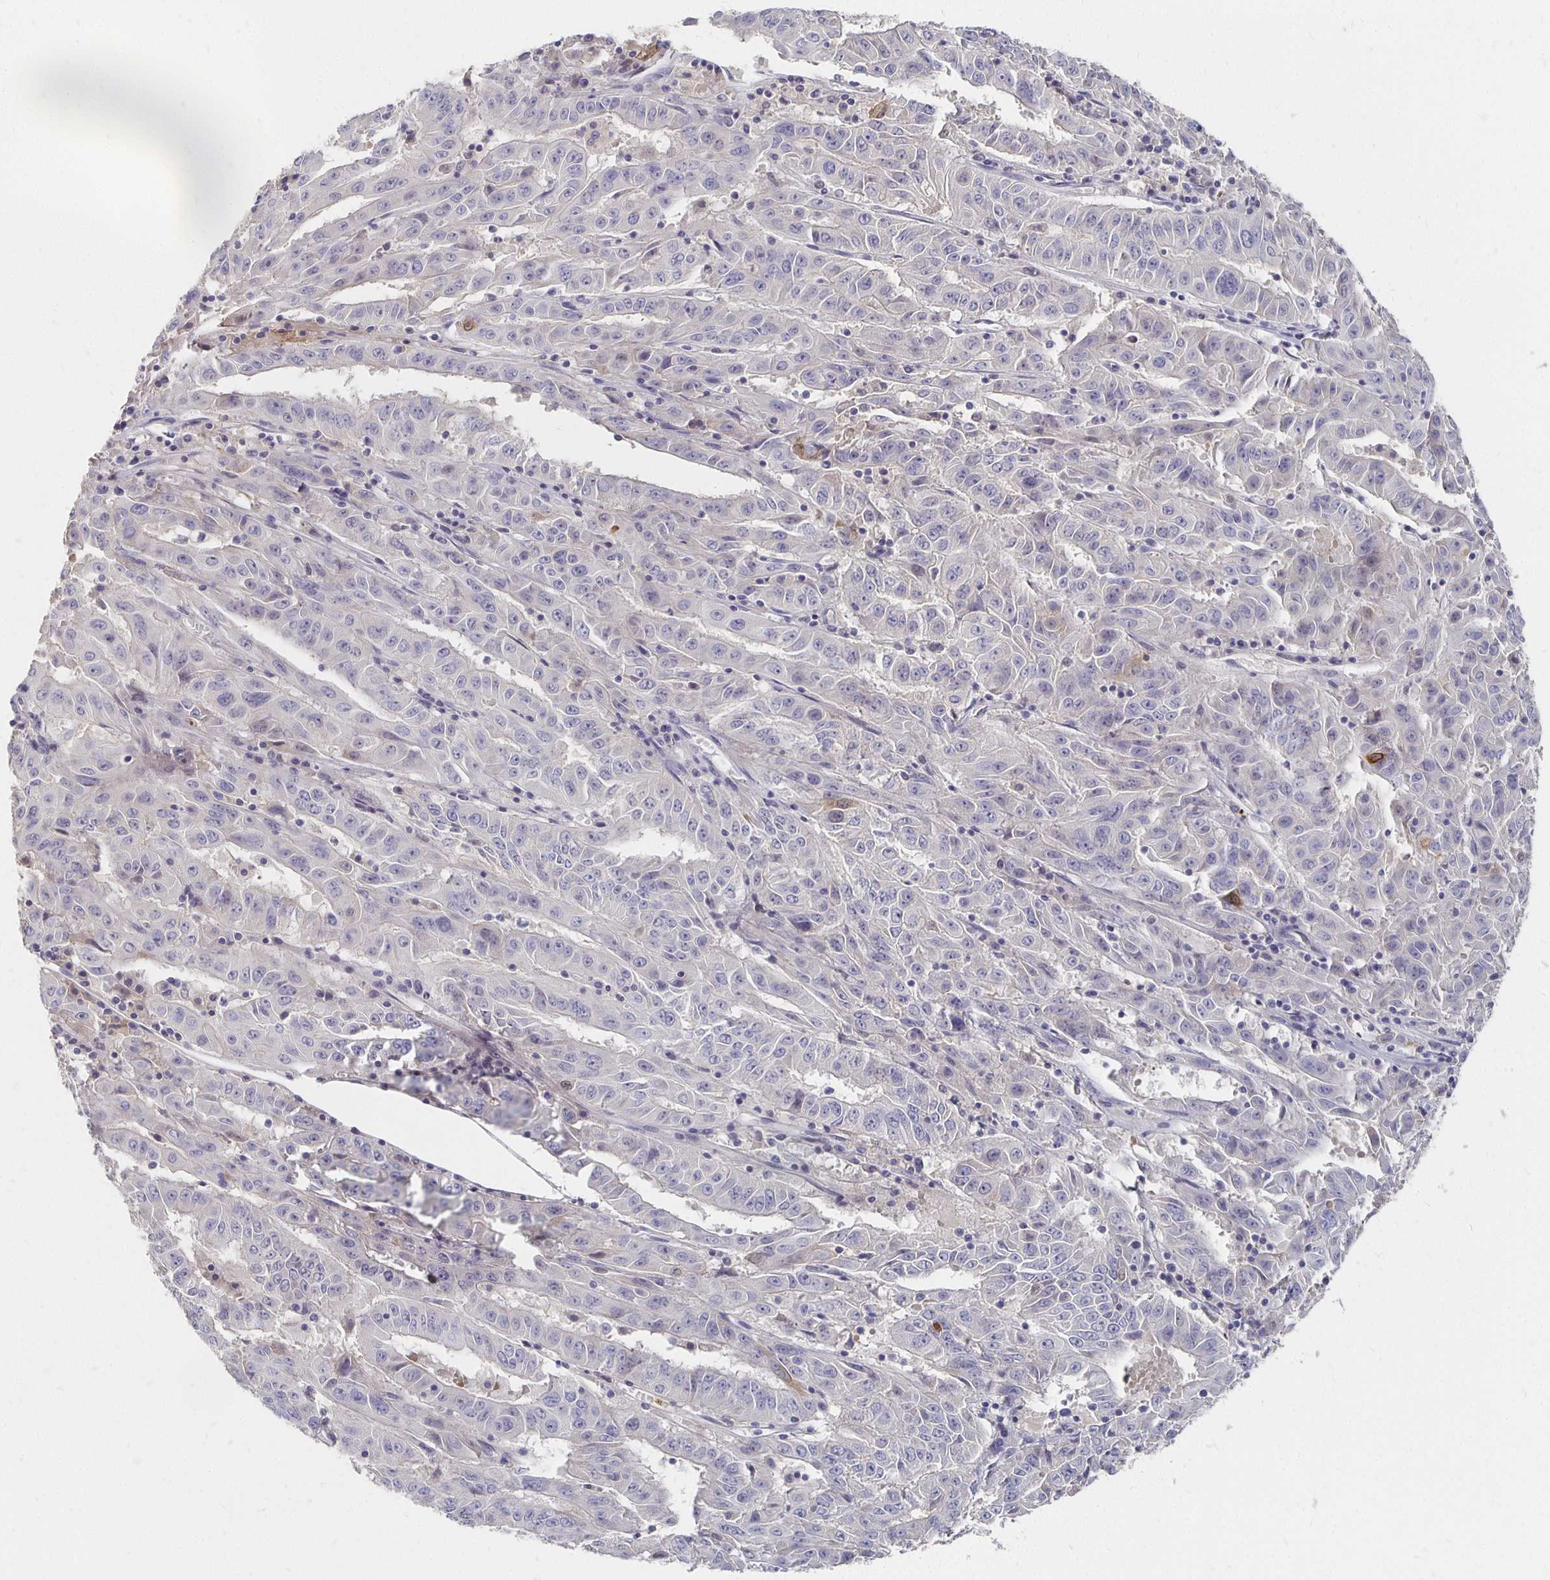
{"staining": {"intensity": "negative", "quantity": "none", "location": "none"}, "tissue": "pancreatic cancer", "cell_type": "Tumor cells", "image_type": "cancer", "snomed": [{"axis": "morphology", "description": "Adenocarcinoma, NOS"}, {"axis": "topography", "description": "Pancreas"}], "caption": "Immunohistochemistry (IHC) of pancreatic cancer exhibits no expression in tumor cells.", "gene": "FKRP", "patient": {"sex": "male", "age": 63}}